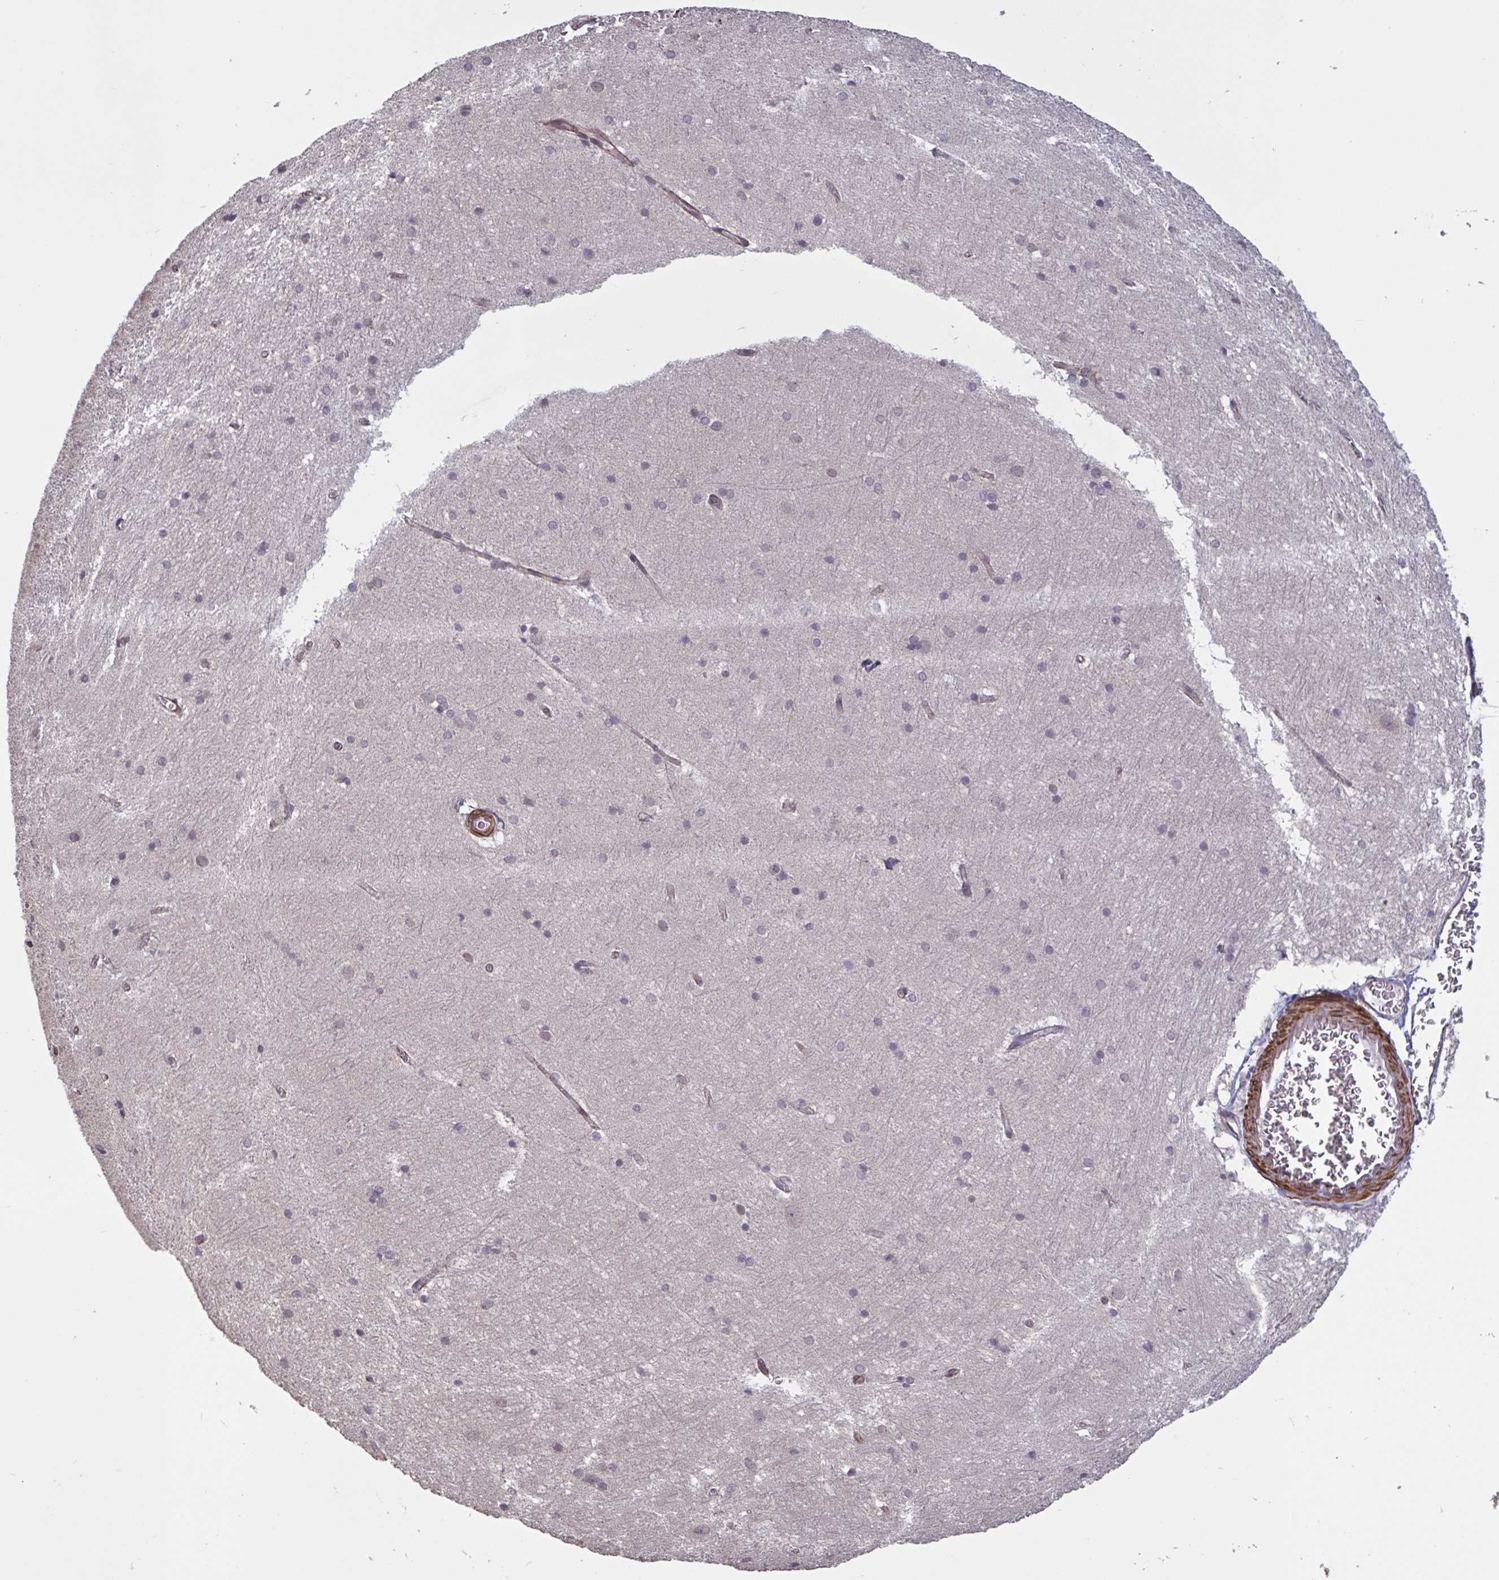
{"staining": {"intensity": "negative", "quantity": "none", "location": "none"}, "tissue": "hippocampus", "cell_type": "Glial cells", "image_type": "normal", "snomed": [{"axis": "morphology", "description": "Normal tissue, NOS"}, {"axis": "topography", "description": "Cerebral cortex"}, {"axis": "topography", "description": "Hippocampus"}], "caption": "High magnification brightfield microscopy of normal hippocampus stained with DAB (brown) and counterstained with hematoxylin (blue): glial cells show no significant positivity. (DAB (3,3'-diaminobenzidine) IHC, high magnification).", "gene": "IPO5", "patient": {"sex": "female", "age": 19}}